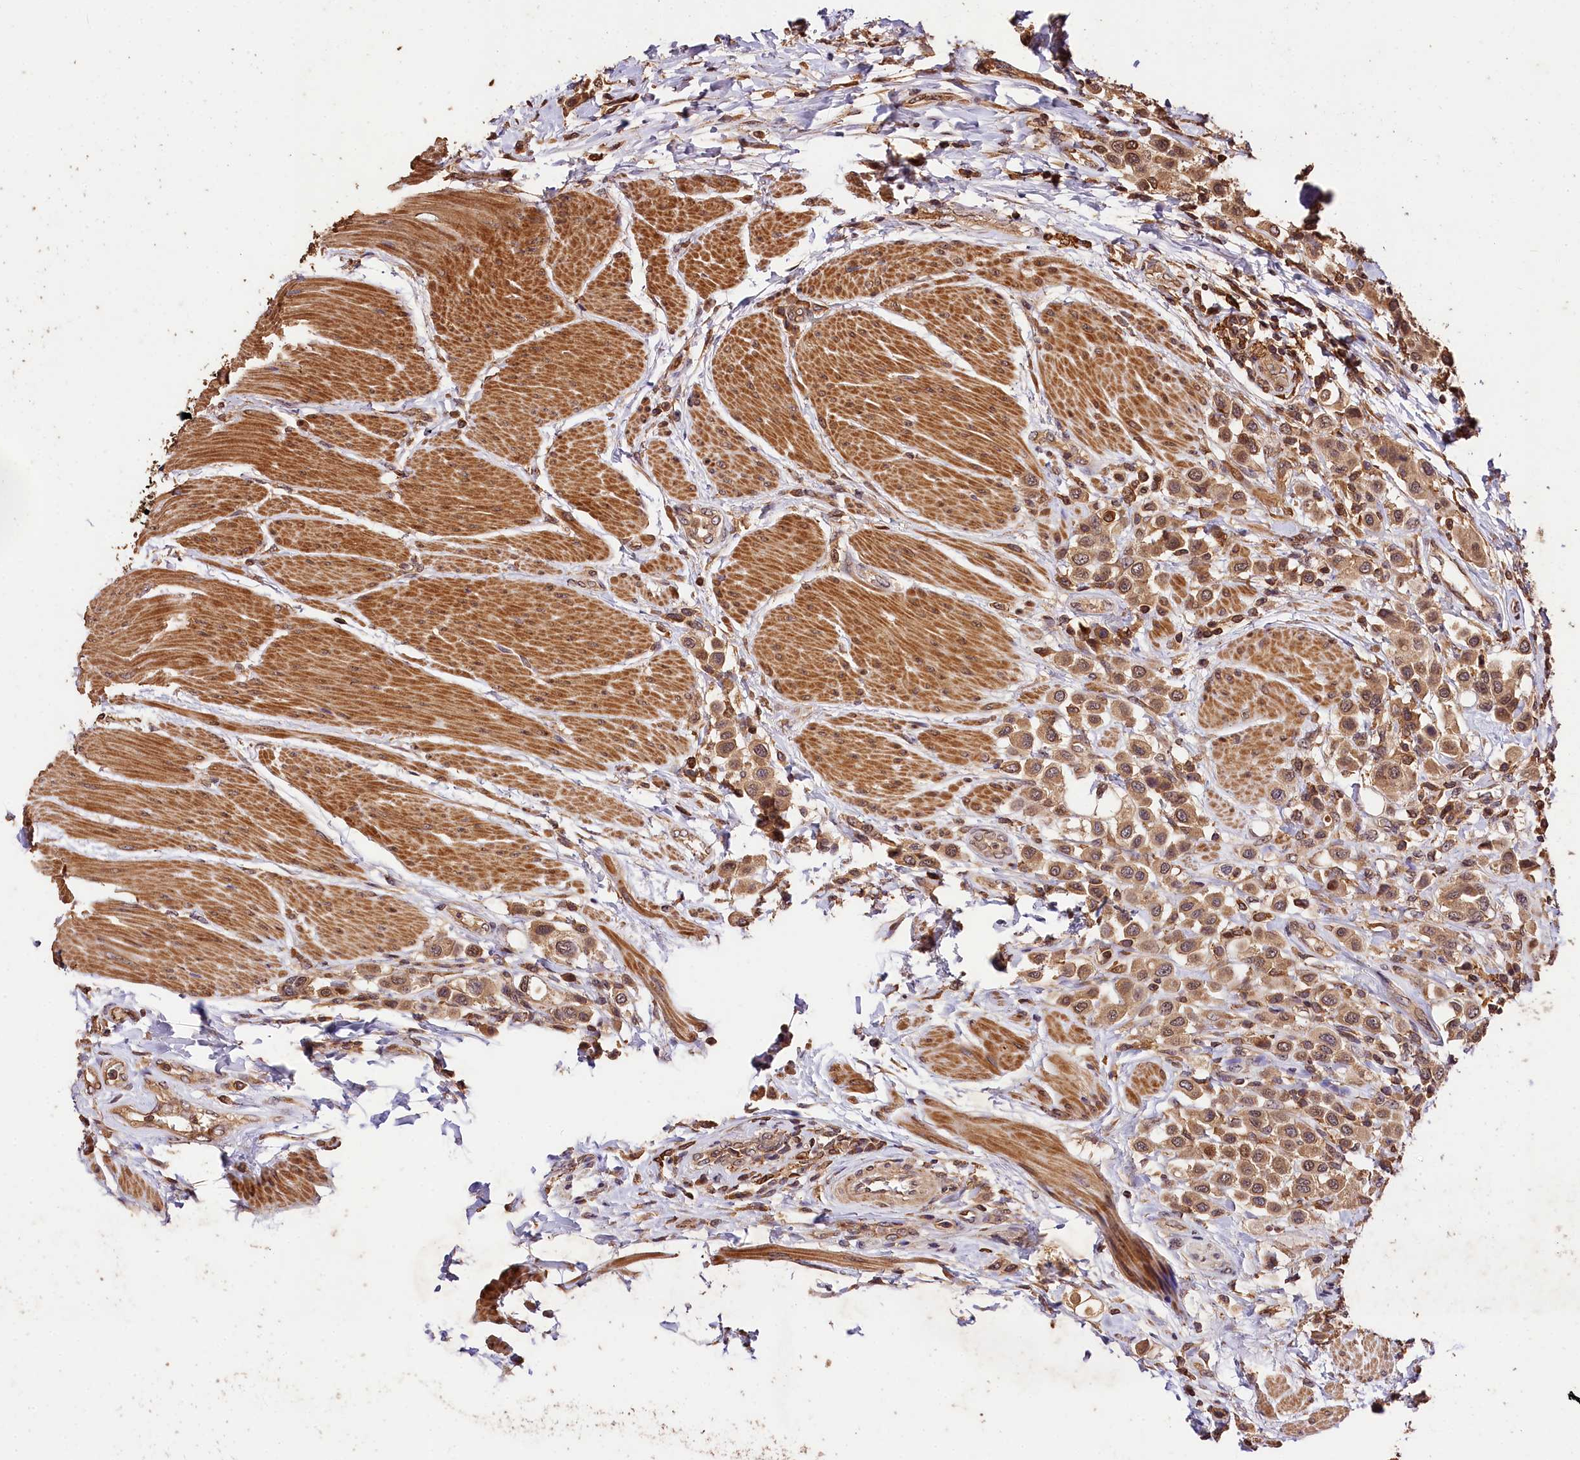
{"staining": {"intensity": "moderate", "quantity": ">75%", "location": "cytoplasmic/membranous,nuclear"}, "tissue": "urothelial cancer", "cell_type": "Tumor cells", "image_type": "cancer", "snomed": [{"axis": "morphology", "description": "Urothelial carcinoma, High grade"}, {"axis": "topography", "description": "Urinary bladder"}], "caption": "Urothelial cancer was stained to show a protein in brown. There is medium levels of moderate cytoplasmic/membranous and nuclear expression in approximately >75% of tumor cells.", "gene": "KPTN", "patient": {"sex": "male", "age": 50}}